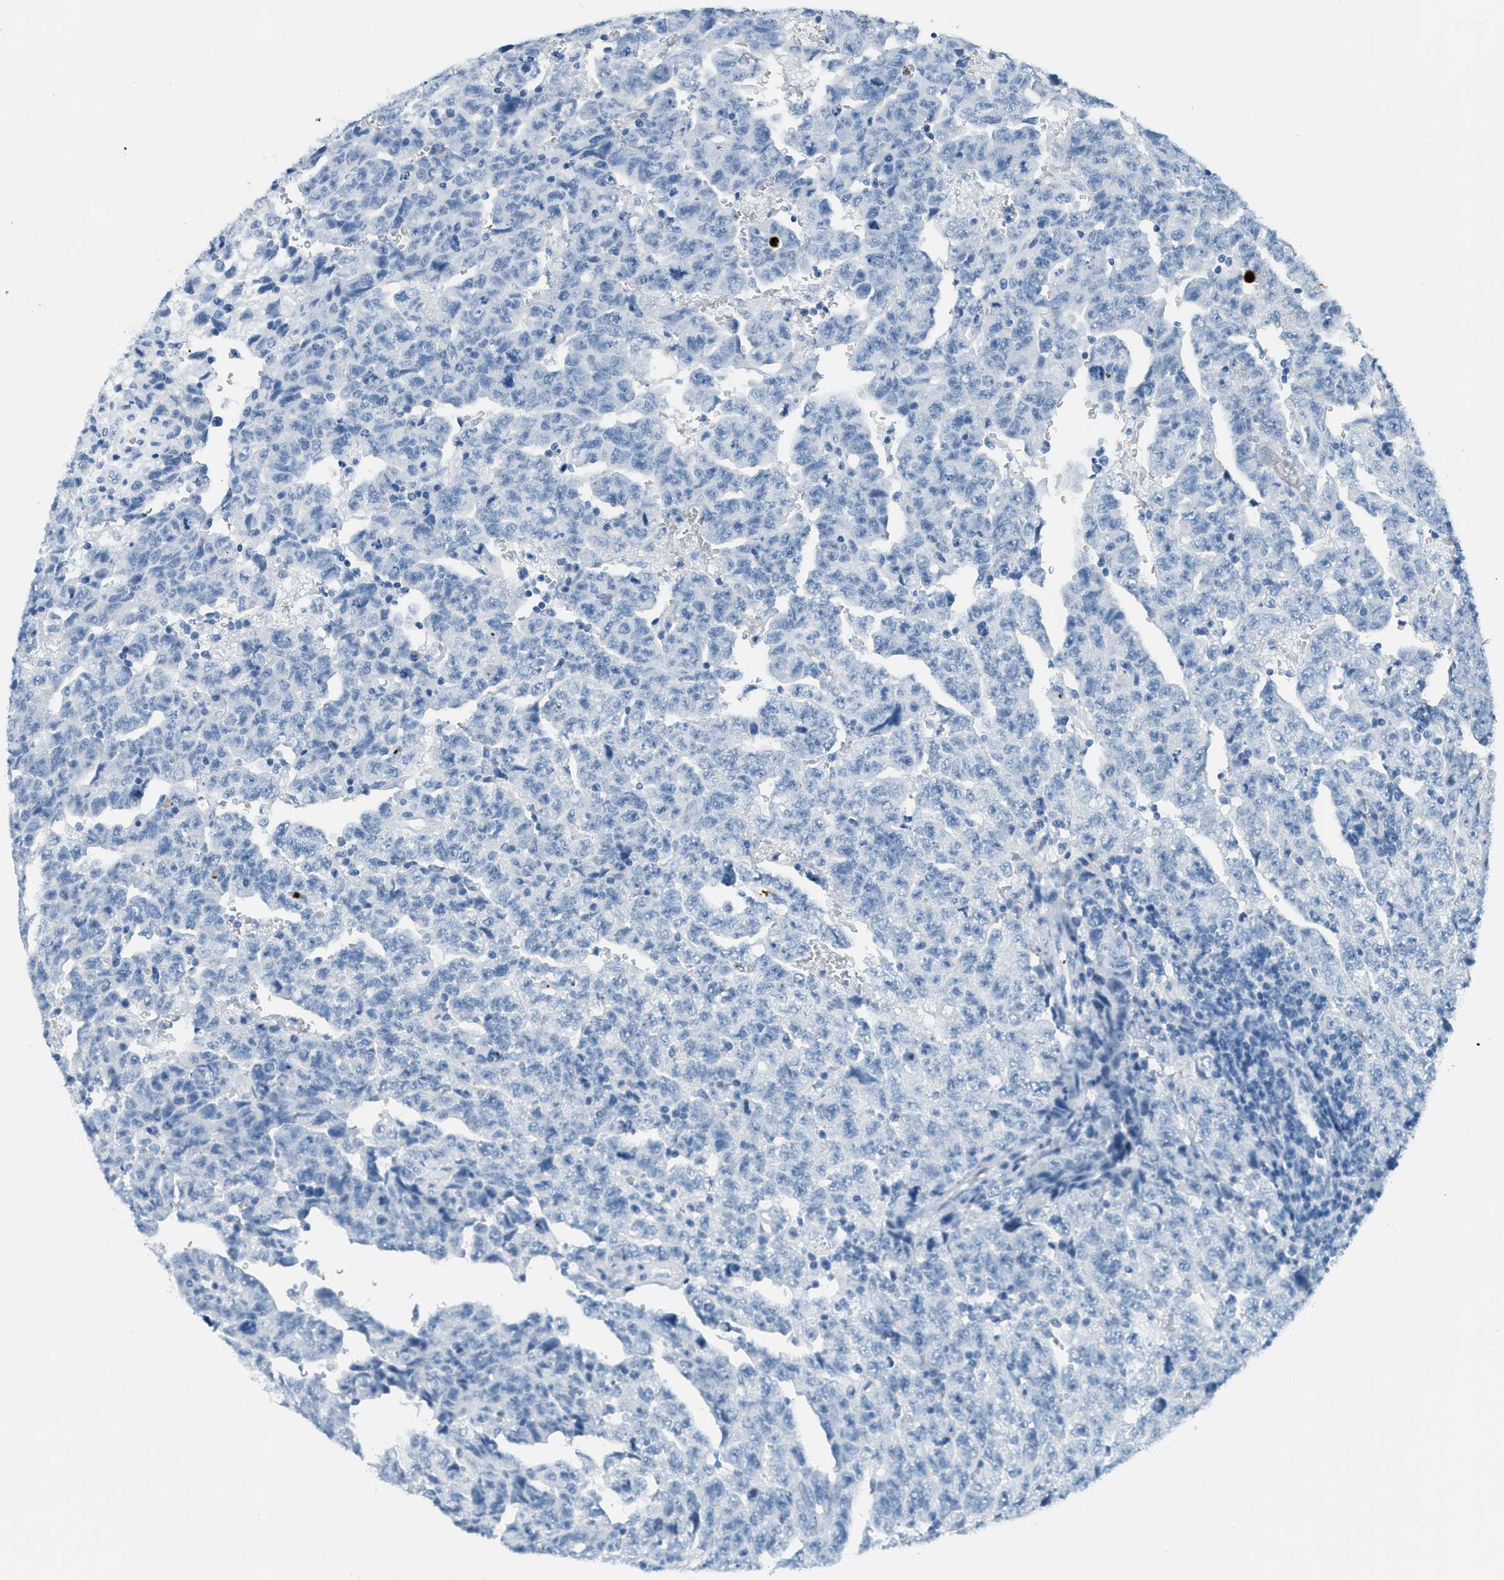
{"staining": {"intensity": "negative", "quantity": "none", "location": "none"}, "tissue": "testis cancer", "cell_type": "Tumor cells", "image_type": "cancer", "snomed": [{"axis": "morphology", "description": "Carcinoma, Embryonal, NOS"}, {"axis": "topography", "description": "Testis"}], "caption": "Tumor cells are negative for brown protein staining in testis cancer (embryonal carcinoma).", "gene": "PPBP", "patient": {"sex": "male", "age": 28}}